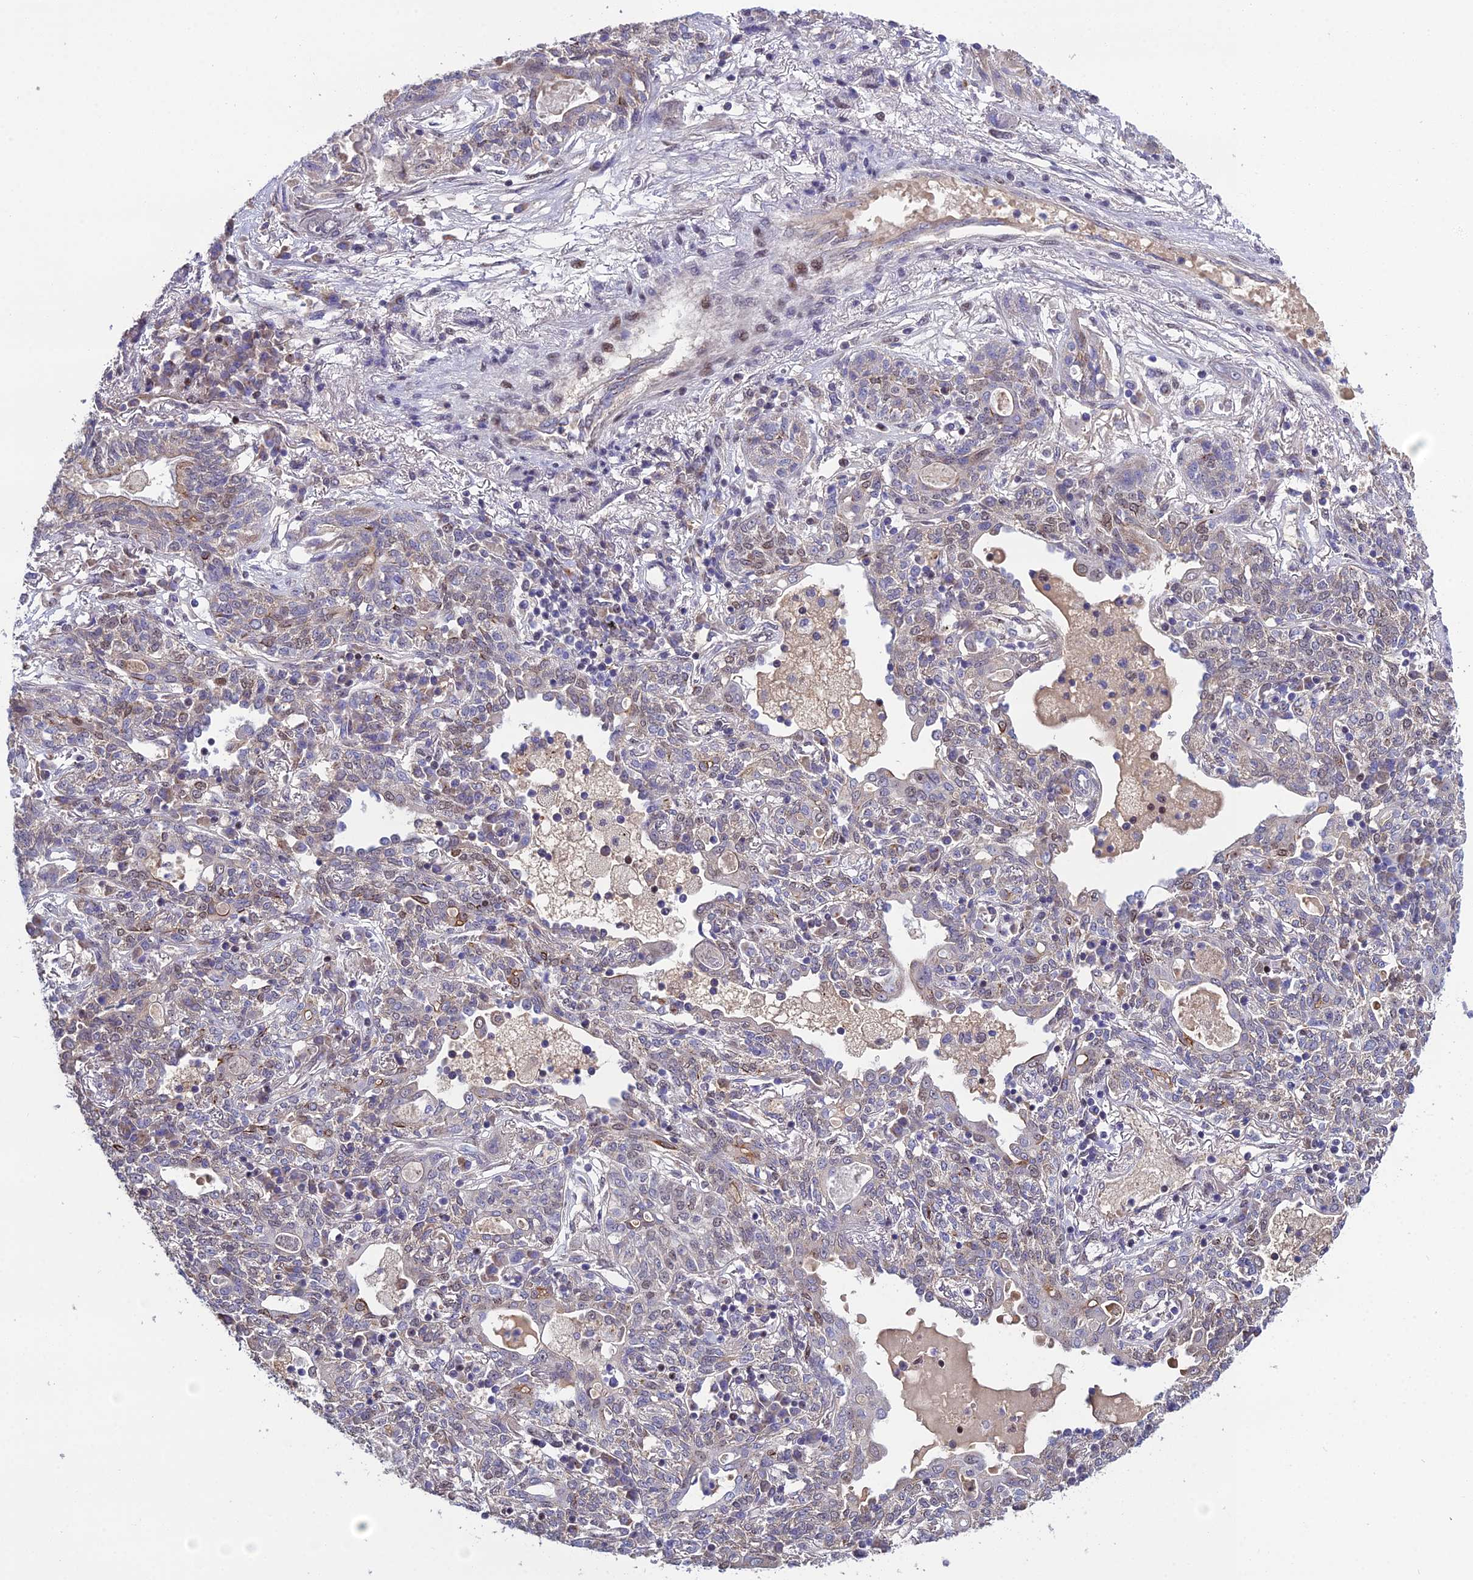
{"staining": {"intensity": "moderate", "quantity": "<25%", "location": "nuclear"}, "tissue": "lung cancer", "cell_type": "Tumor cells", "image_type": "cancer", "snomed": [{"axis": "morphology", "description": "Squamous cell carcinoma, NOS"}, {"axis": "topography", "description": "Lung"}], "caption": "Immunohistochemical staining of human lung cancer (squamous cell carcinoma) displays moderate nuclear protein staining in about <25% of tumor cells. The staining is performed using DAB brown chromogen to label protein expression. The nuclei are counter-stained blue using hematoxylin.", "gene": "ARL2", "patient": {"sex": "female", "age": 70}}